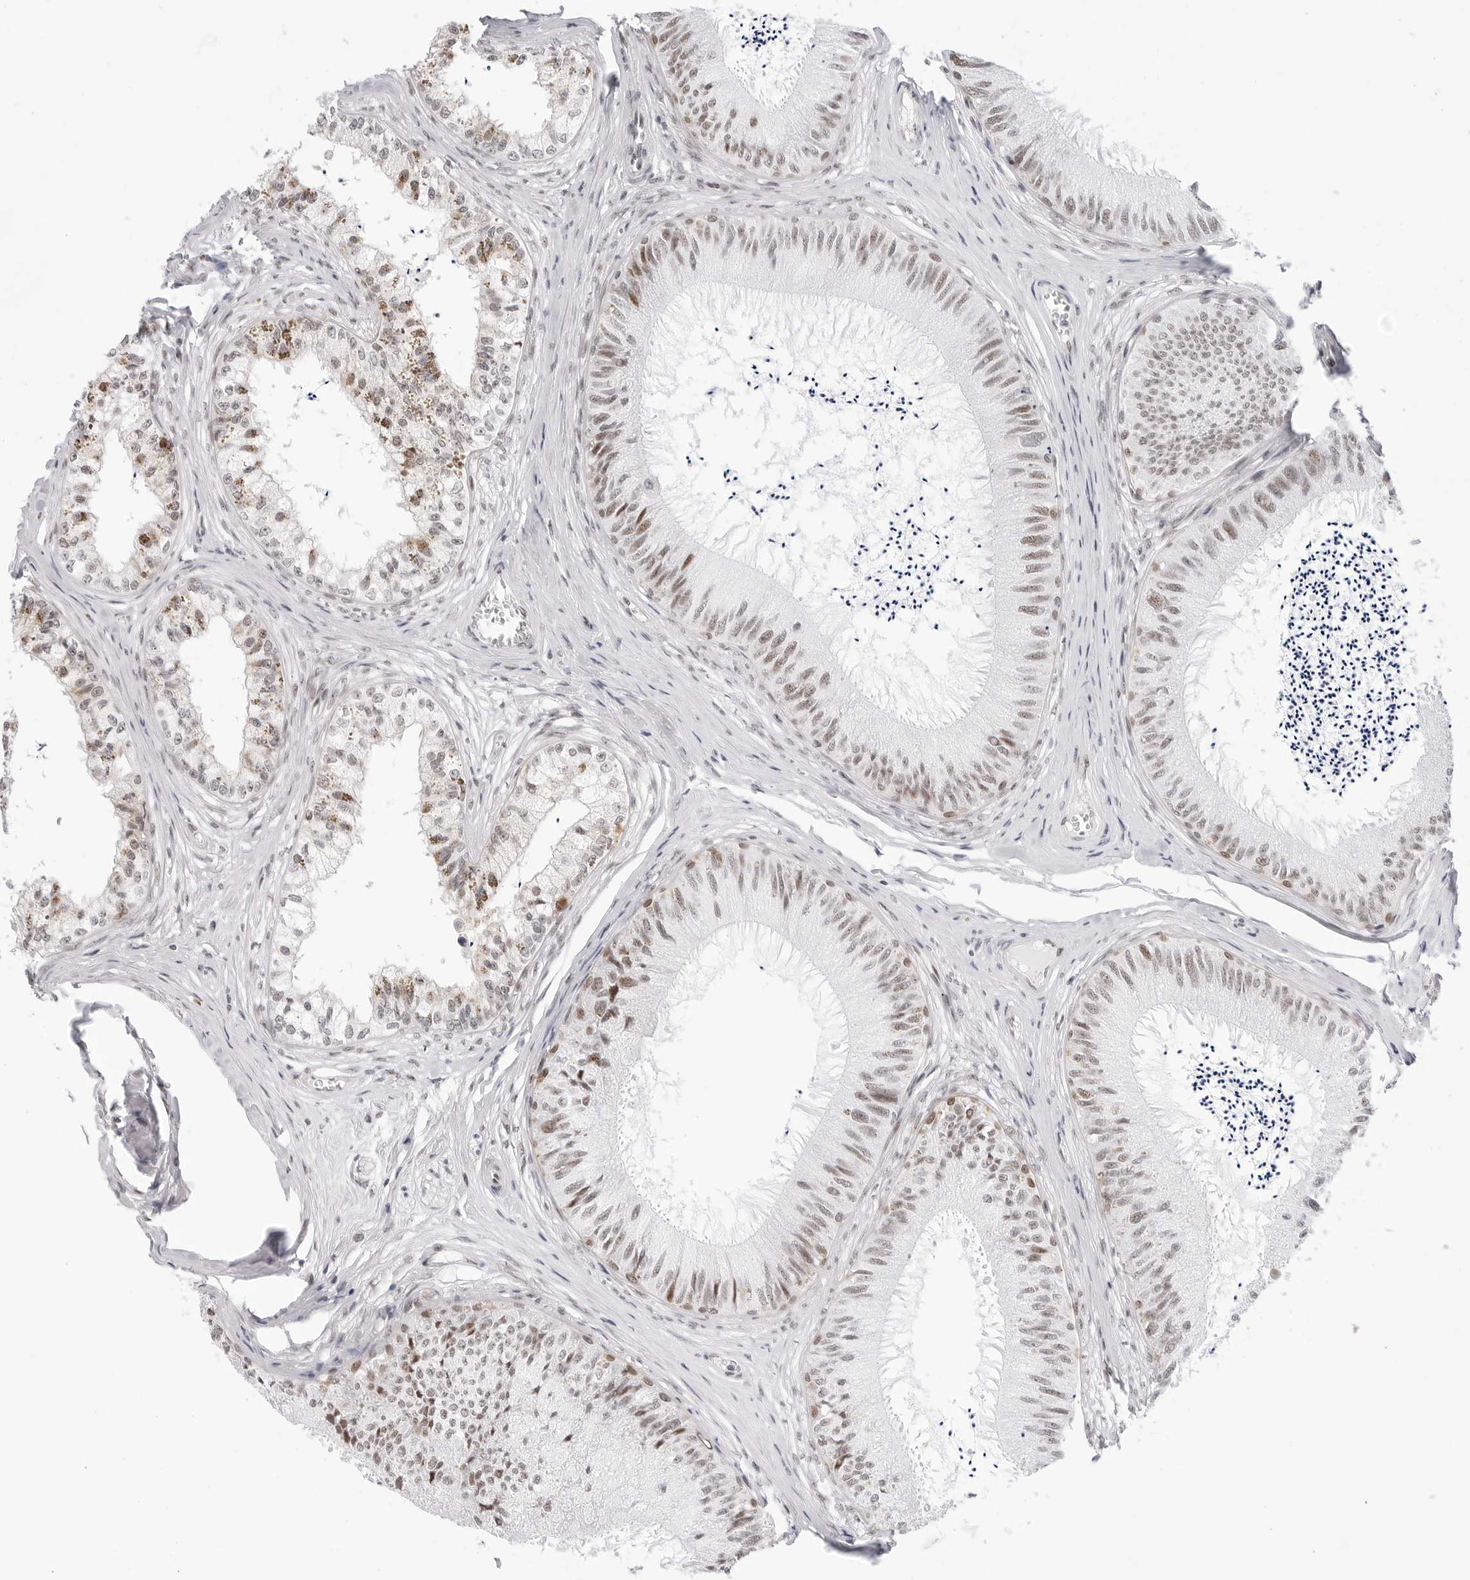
{"staining": {"intensity": "moderate", "quantity": ">75%", "location": "nuclear"}, "tissue": "epididymis", "cell_type": "Glandular cells", "image_type": "normal", "snomed": [{"axis": "morphology", "description": "Normal tissue, NOS"}, {"axis": "topography", "description": "Epididymis"}], "caption": "Brown immunohistochemical staining in unremarkable human epididymis shows moderate nuclear expression in approximately >75% of glandular cells.", "gene": "C1orf162", "patient": {"sex": "male", "age": 79}}